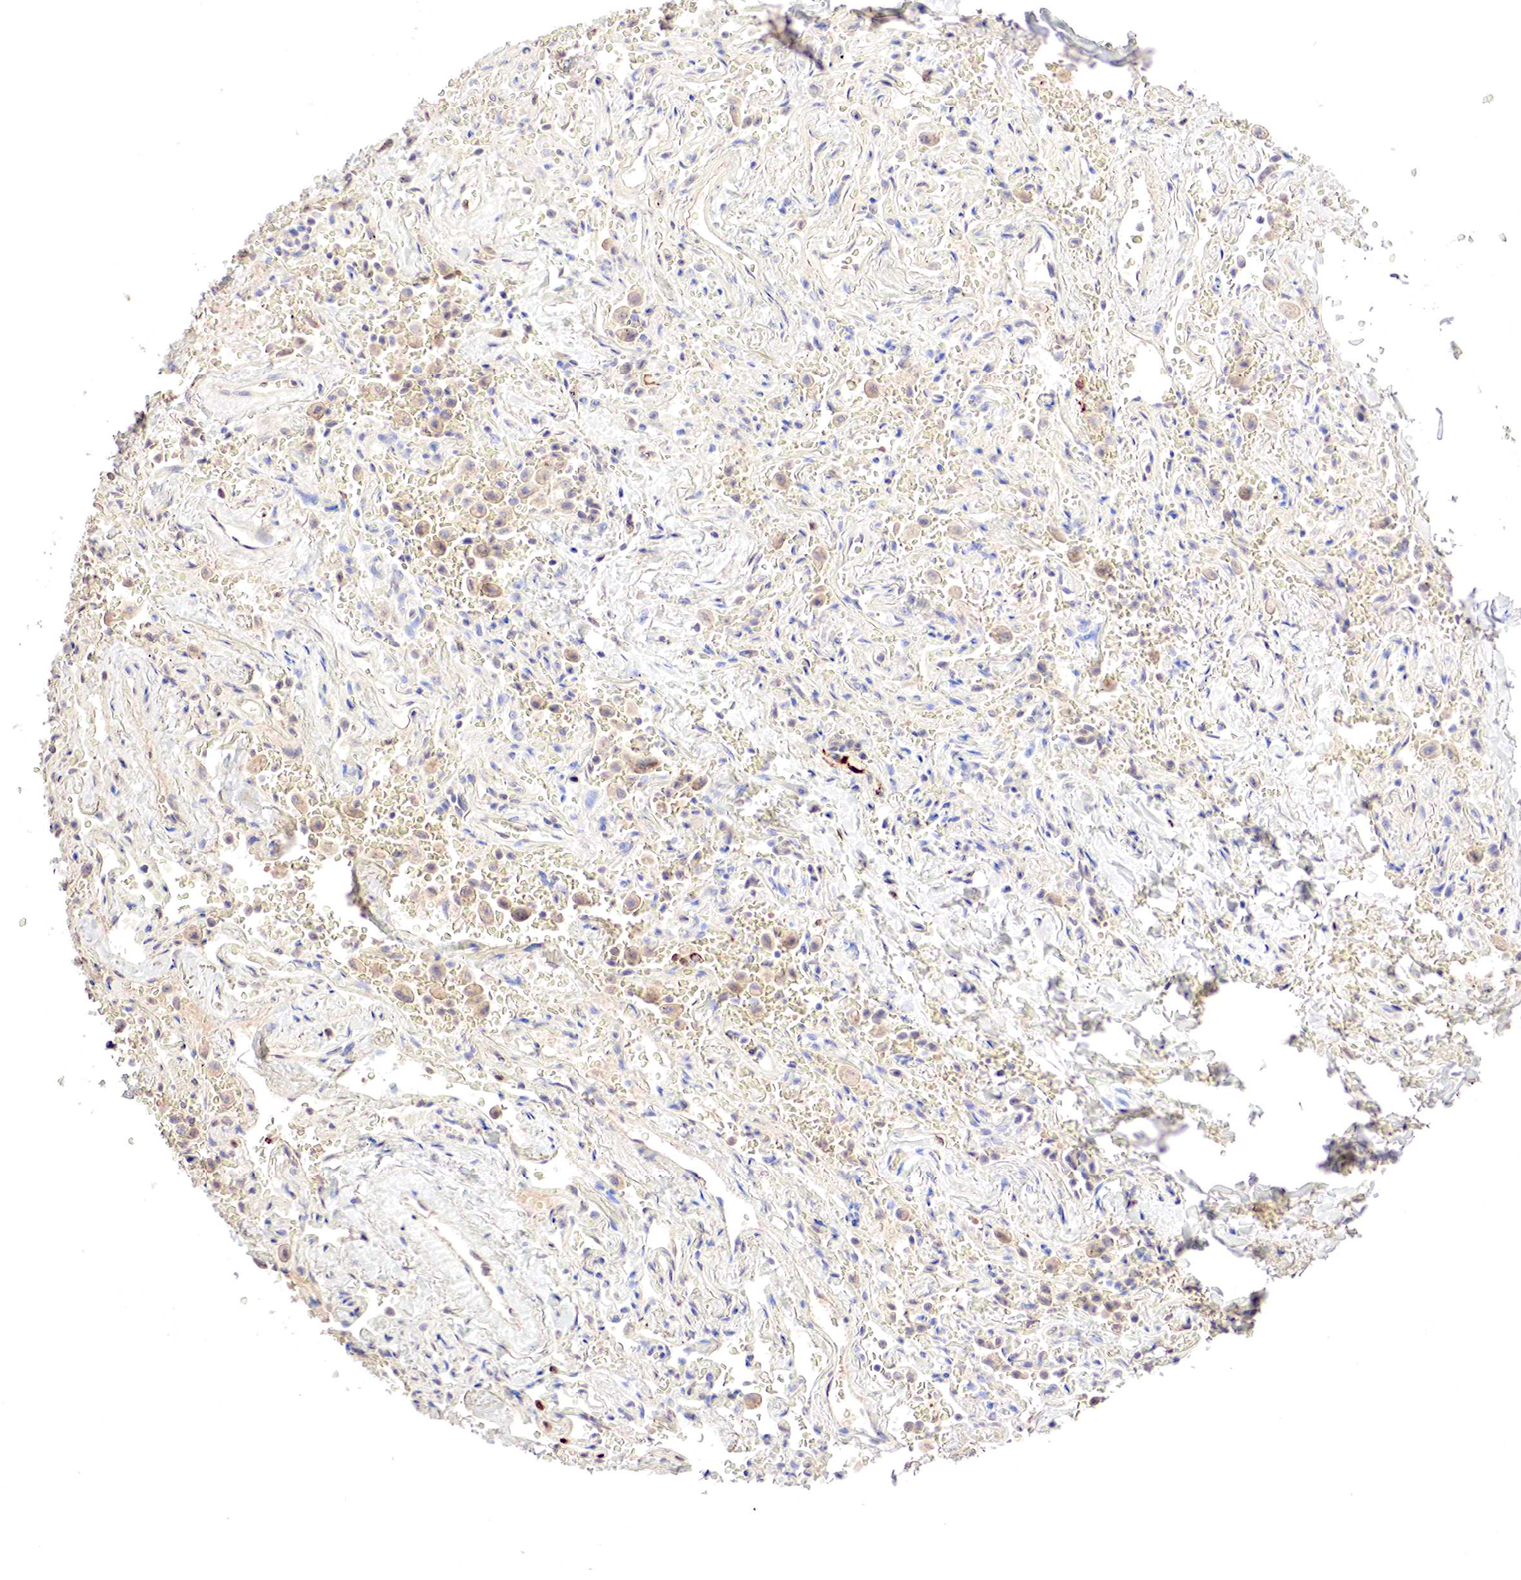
{"staining": {"intensity": "negative", "quantity": "none", "location": "none"}, "tissue": "adipose tissue", "cell_type": "Adipocytes", "image_type": "normal", "snomed": [{"axis": "morphology", "description": "Normal tissue, NOS"}, {"axis": "topography", "description": "Cartilage tissue"}, {"axis": "topography", "description": "Lung"}], "caption": "Image shows no significant protein staining in adipocytes of normal adipose tissue. Nuclei are stained in blue.", "gene": "GATA1", "patient": {"sex": "male", "age": 65}}